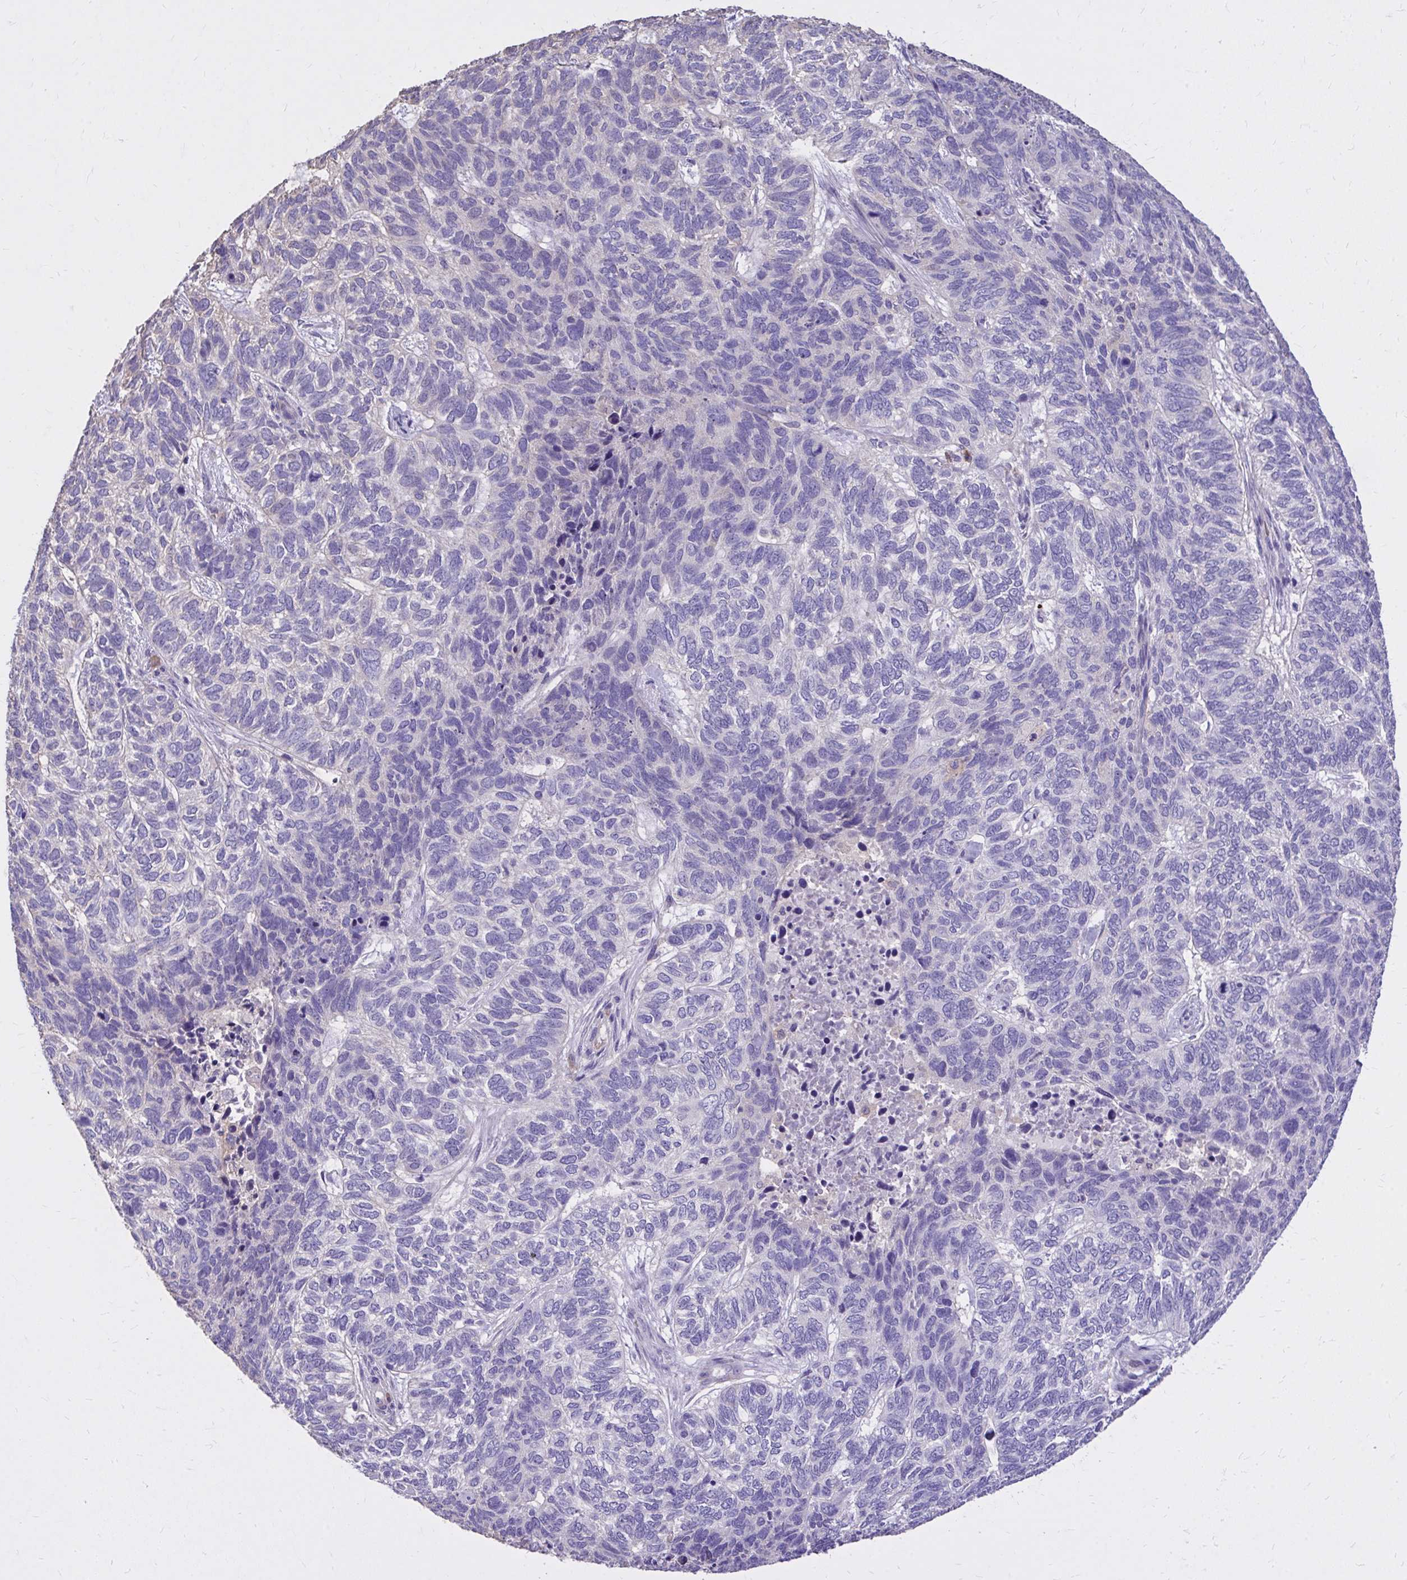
{"staining": {"intensity": "negative", "quantity": "none", "location": "none"}, "tissue": "skin cancer", "cell_type": "Tumor cells", "image_type": "cancer", "snomed": [{"axis": "morphology", "description": "Basal cell carcinoma"}, {"axis": "topography", "description": "Skin"}], "caption": "DAB (3,3'-diaminobenzidine) immunohistochemical staining of basal cell carcinoma (skin) reveals no significant expression in tumor cells.", "gene": "EPB41L1", "patient": {"sex": "female", "age": 65}}